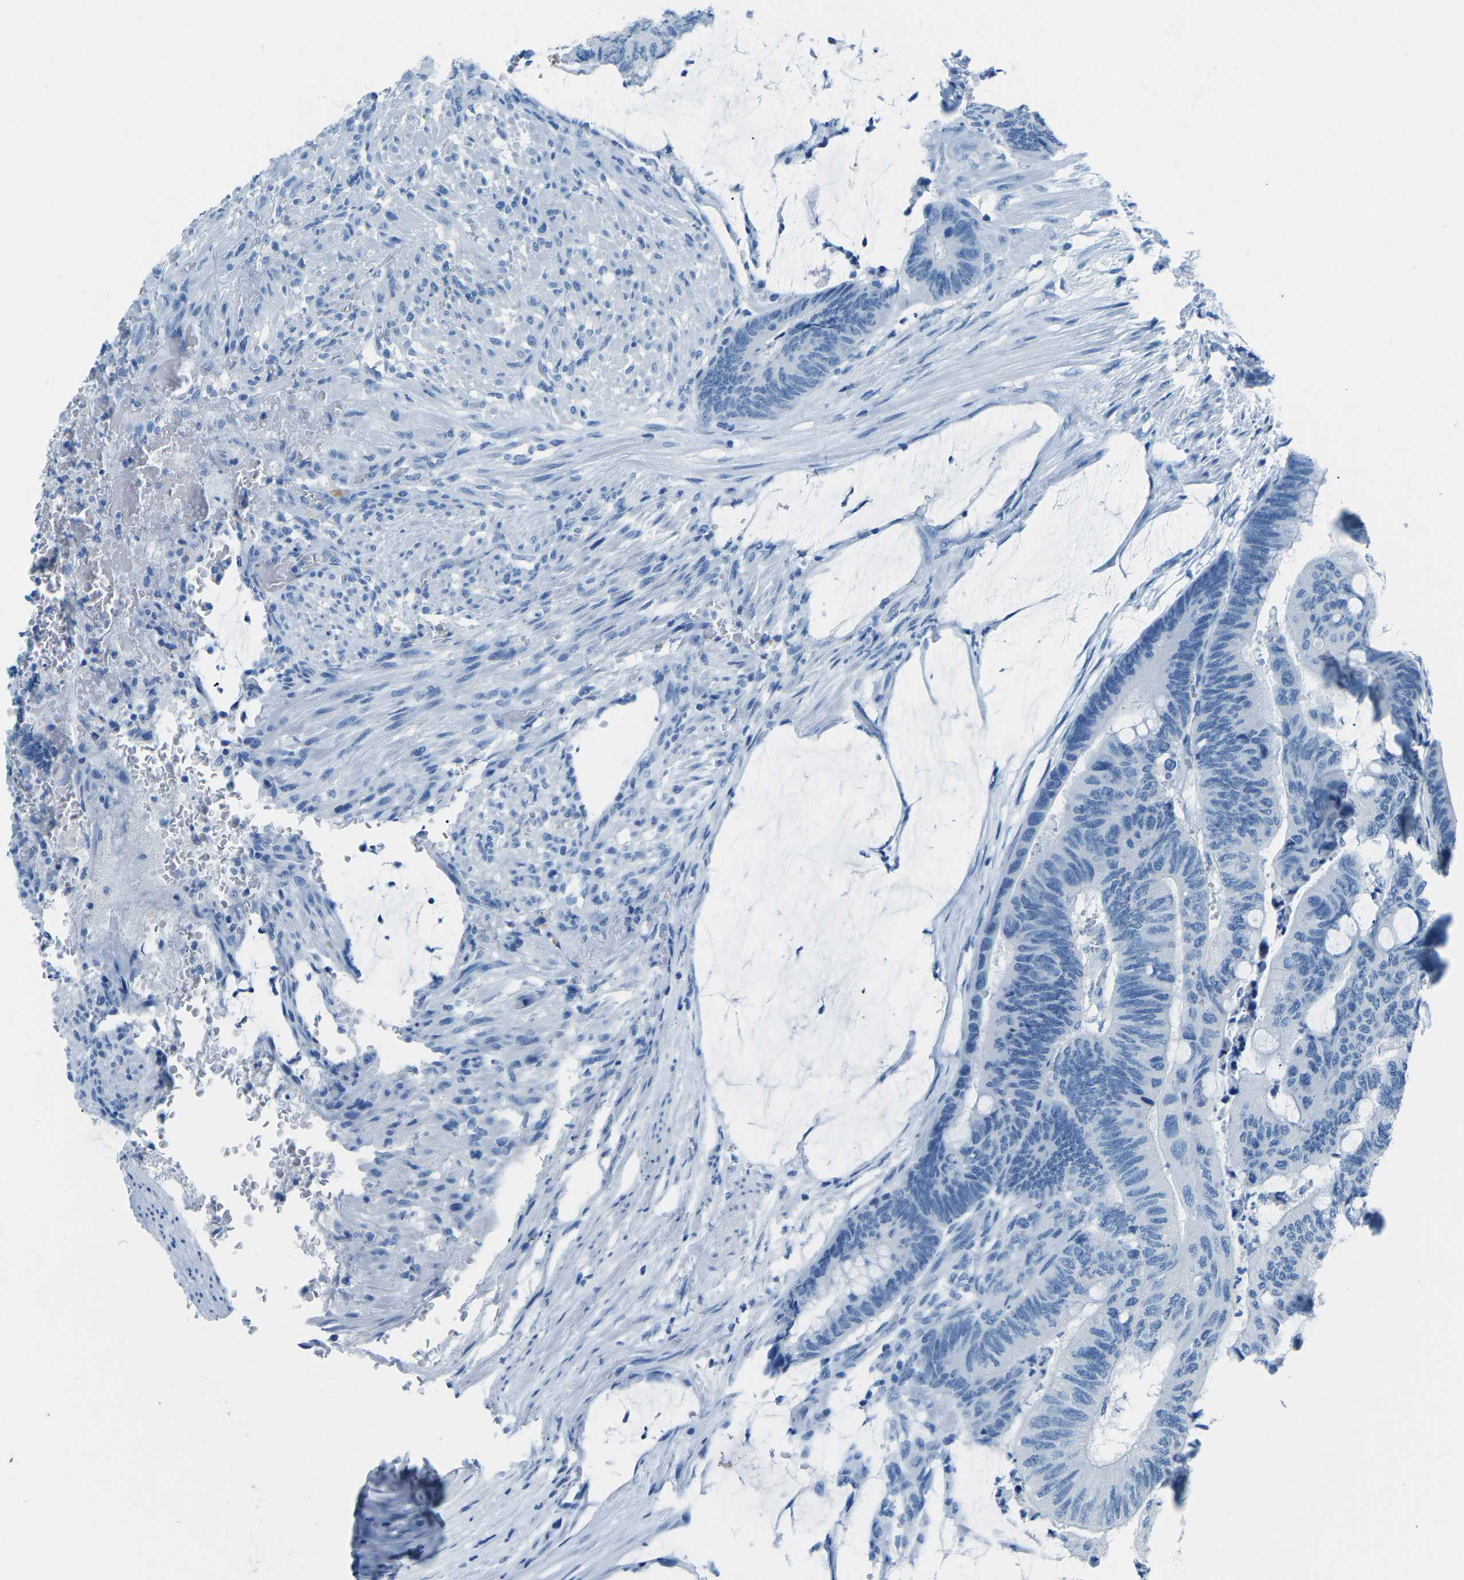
{"staining": {"intensity": "negative", "quantity": "none", "location": "none"}, "tissue": "colorectal cancer", "cell_type": "Tumor cells", "image_type": "cancer", "snomed": [{"axis": "morphology", "description": "Normal tissue, NOS"}, {"axis": "morphology", "description": "Adenocarcinoma, NOS"}, {"axis": "topography", "description": "Rectum"}], "caption": "The histopathology image reveals no staining of tumor cells in colorectal adenocarcinoma.", "gene": "MYH8", "patient": {"sex": "male", "age": 92}}